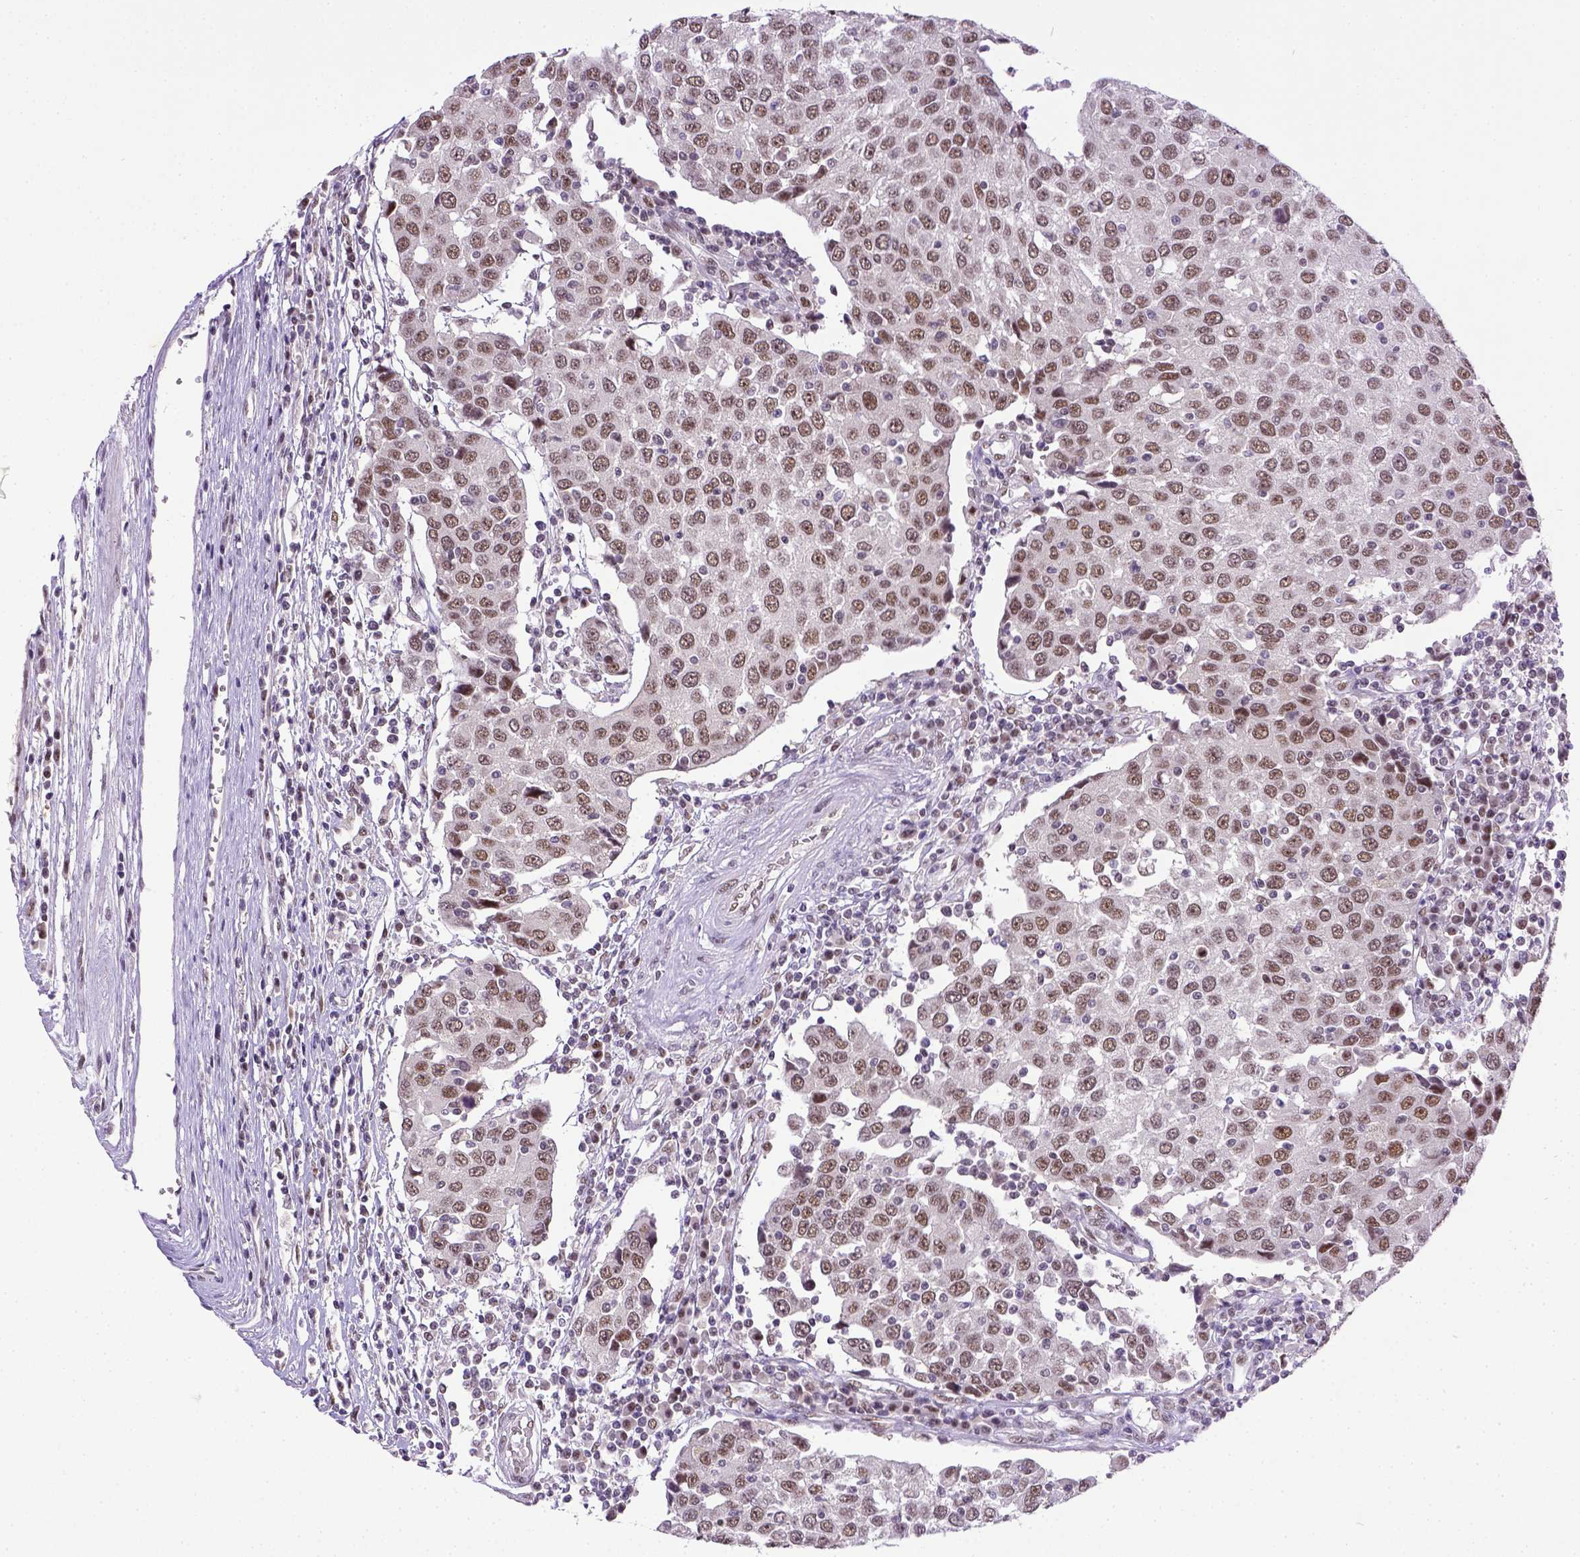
{"staining": {"intensity": "moderate", "quantity": ">75%", "location": "nuclear"}, "tissue": "urothelial cancer", "cell_type": "Tumor cells", "image_type": "cancer", "snomed": [{"axis": "morphology", "description": "Urothelial carcinoma, High grade"}, {"axis": "topography", "description": "Urinary bladder"}], "caption": "Immunohistochemistry (DAB (3,3'-diaminobenzidine)) staining of urothelial cancer reveals moderate nuclear protein expression in approximately >75% of tumor cells.", "gene": "ERCC1", "patient": {"sex": "female", "age": 85}}